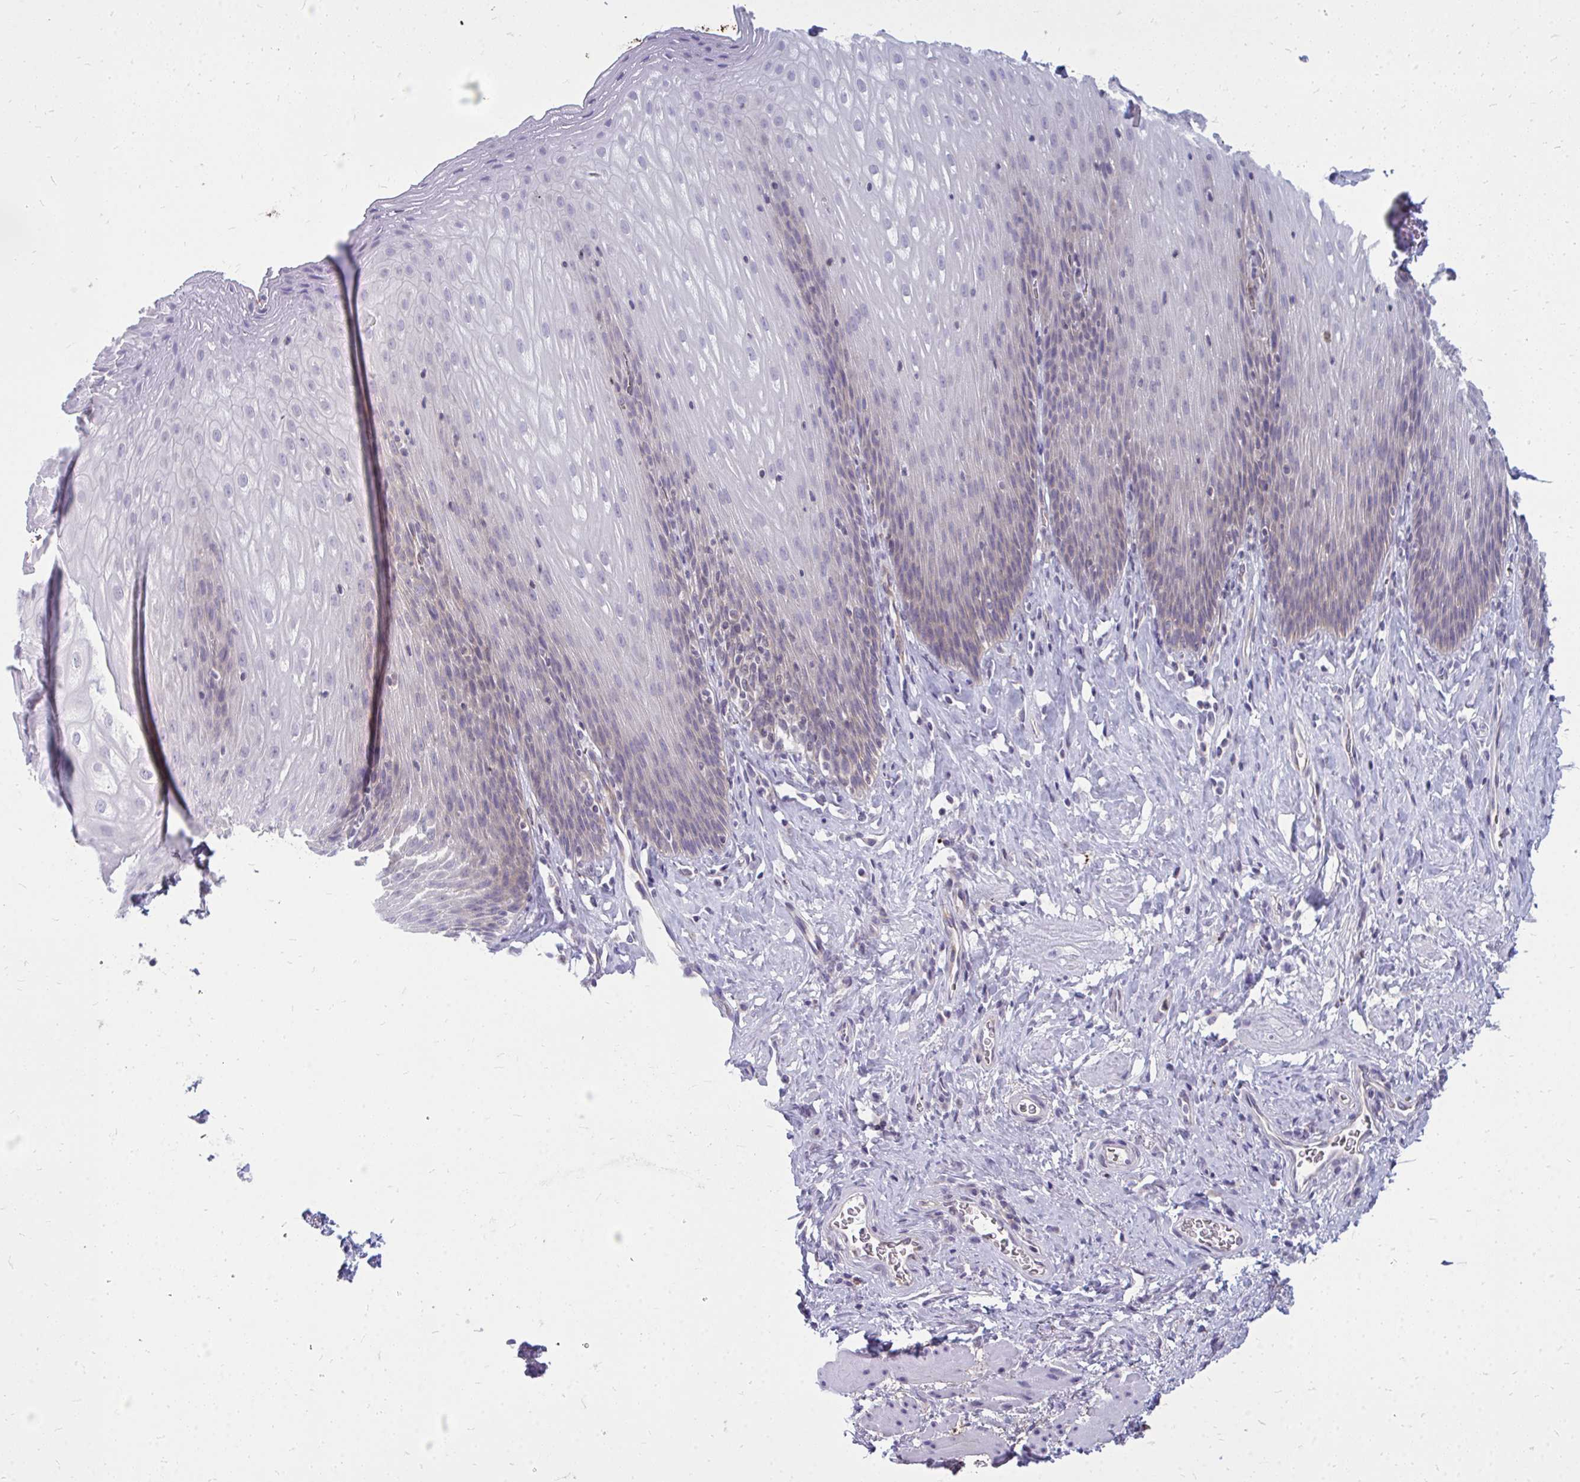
{"staining": {"intensity": "weak", "quantity": "<25%", "location": "cytoplasmic/membranous"}, "tissue": "esophagus", "cell_type": "Squamous epithelial cells", "image_type": "normal", "snomed": [{"axis": "morphology", "description": "Normal tissue, NOS"}, {"axis": "topography", "description": "Esophagus"}], "caption": "IHC of benign human esophagus reveals no positivity in squamous epithelial cells. The staining was performed using DAB to visualize the protein expression in brown, while the nuclei were stained in blue with hematoxylin (Magnification: 20x).", "gene": "ACSL5", "patient": {"sex": "female", "age": 61}}